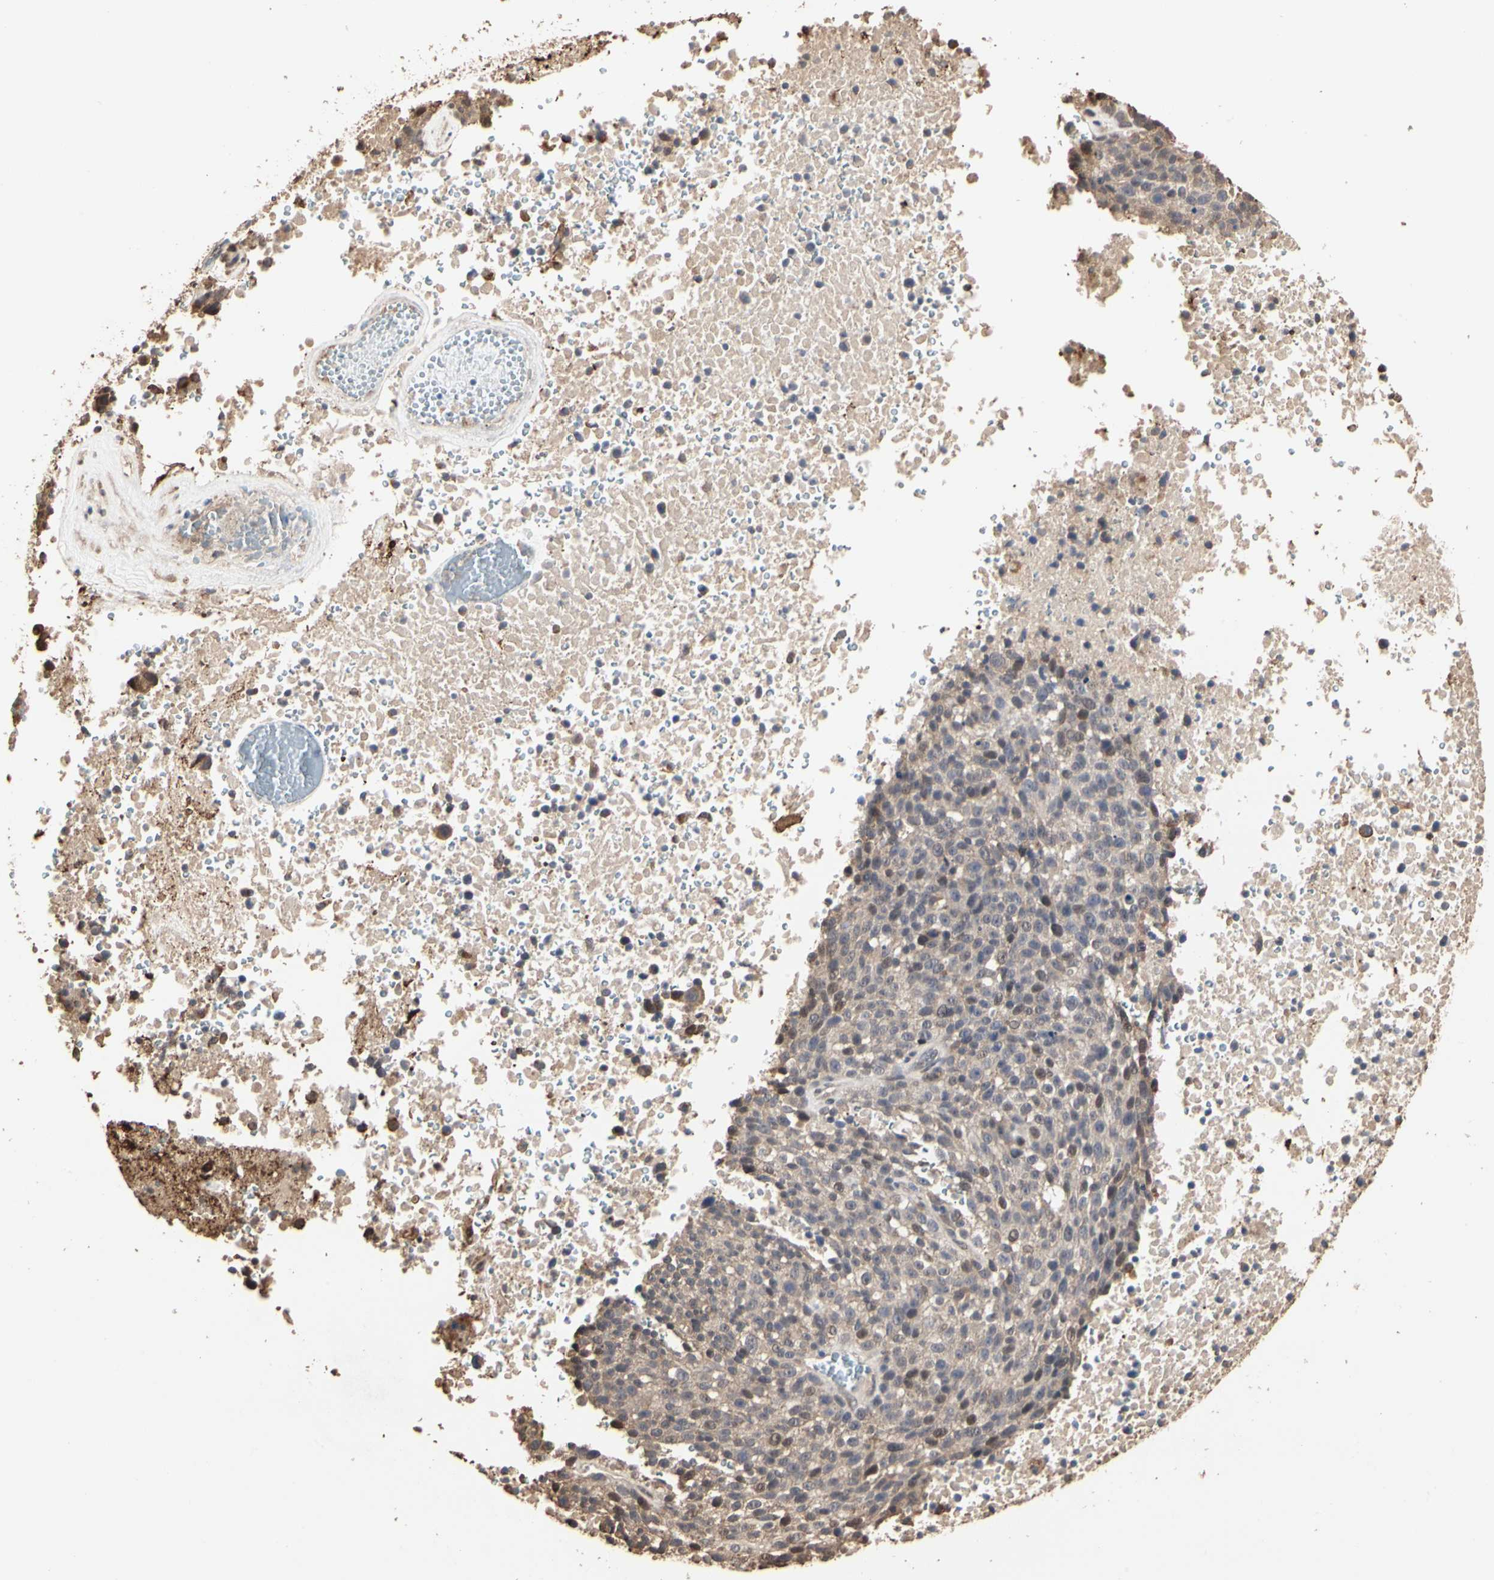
{"staining": {"intensity": "moderate", "quantity": ">75%", "location": "cytoplasmic/membranous"}, "tissue": "melanoma", "cell_type": "Tumor cells", "image_type": "cancer", "snomed": [{"axis": "morphology", "description": "Malignant melanoma, Metastatic site"}, {"axis": "topography", "description": "Cerebral cortex"}], "caption": "This image reveals melanoma stained with immunohistochemistry to label a protein in brown. The cytoplasmic/membranous of tumor cells show moderate positivity for the protein. Nuclei are counter-stained blue.", "gene": "TAOK1", "patient": {"sex": "female", "age": 52}}